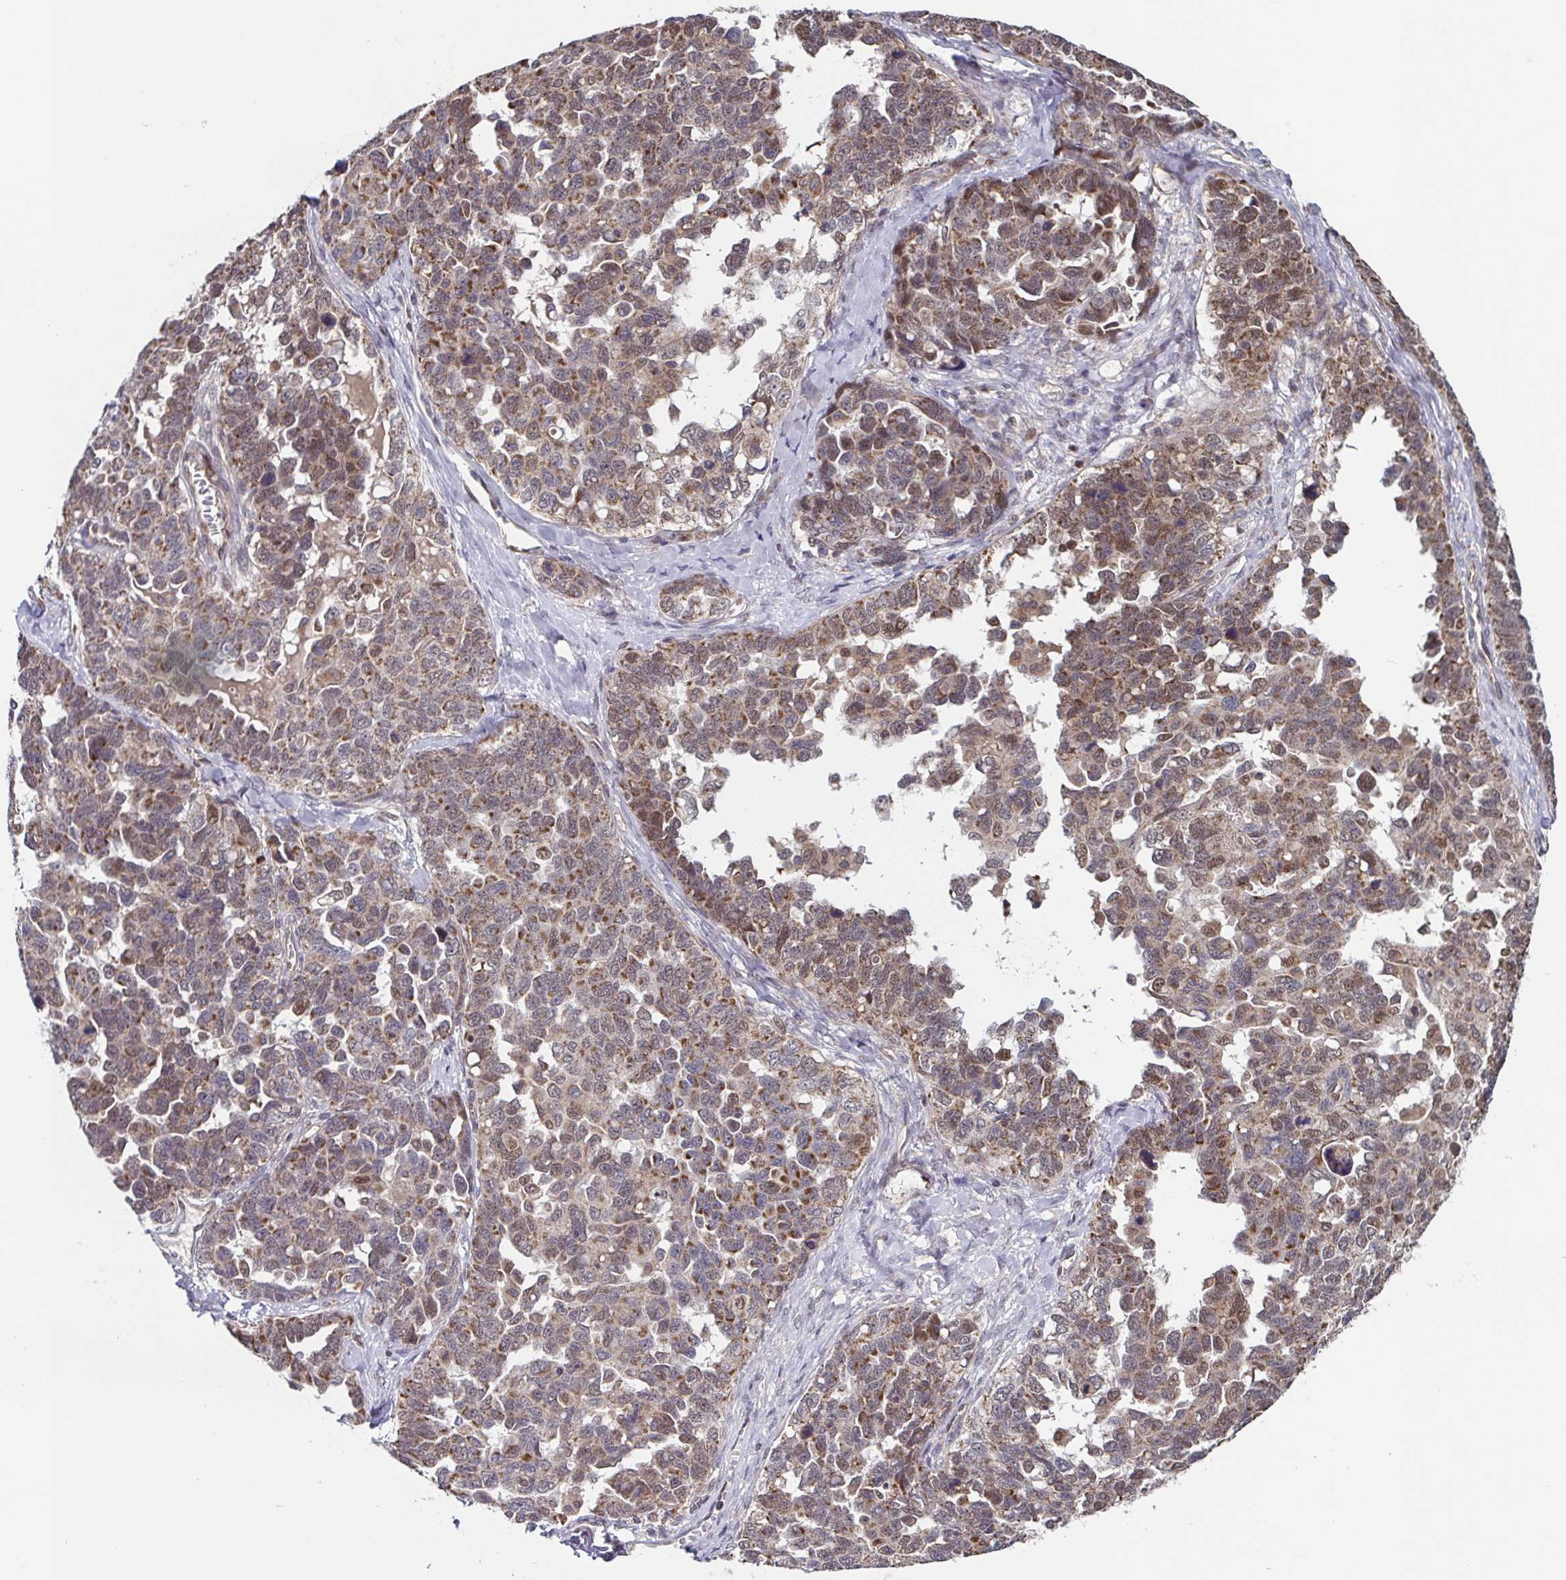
{"staining": {"intensity": "moderate", "quantity": "25%-75%", "location": "cytoplasmic/membranous"}, "tissue": "ovarian cancer", "cell_type": "Tumor cells", "image_type": "cancer", "snomed": [{"axis": "morphology", "description": "Cystadenocarcinoma, serous, NOS"}, {"axis": "topography", "description": "Ovary"}], "caption": "An immunohistochemistry (IHC) photomicrograph of neoplastic tissue is shown. Protein staining in brown shows moderate cytoplasmic/membranous positivity in serous cystadenocarcinoma (ovarian) within tumor cells.", "gene": "TTC19", "patient": {"sex": "female", "age": 69}}